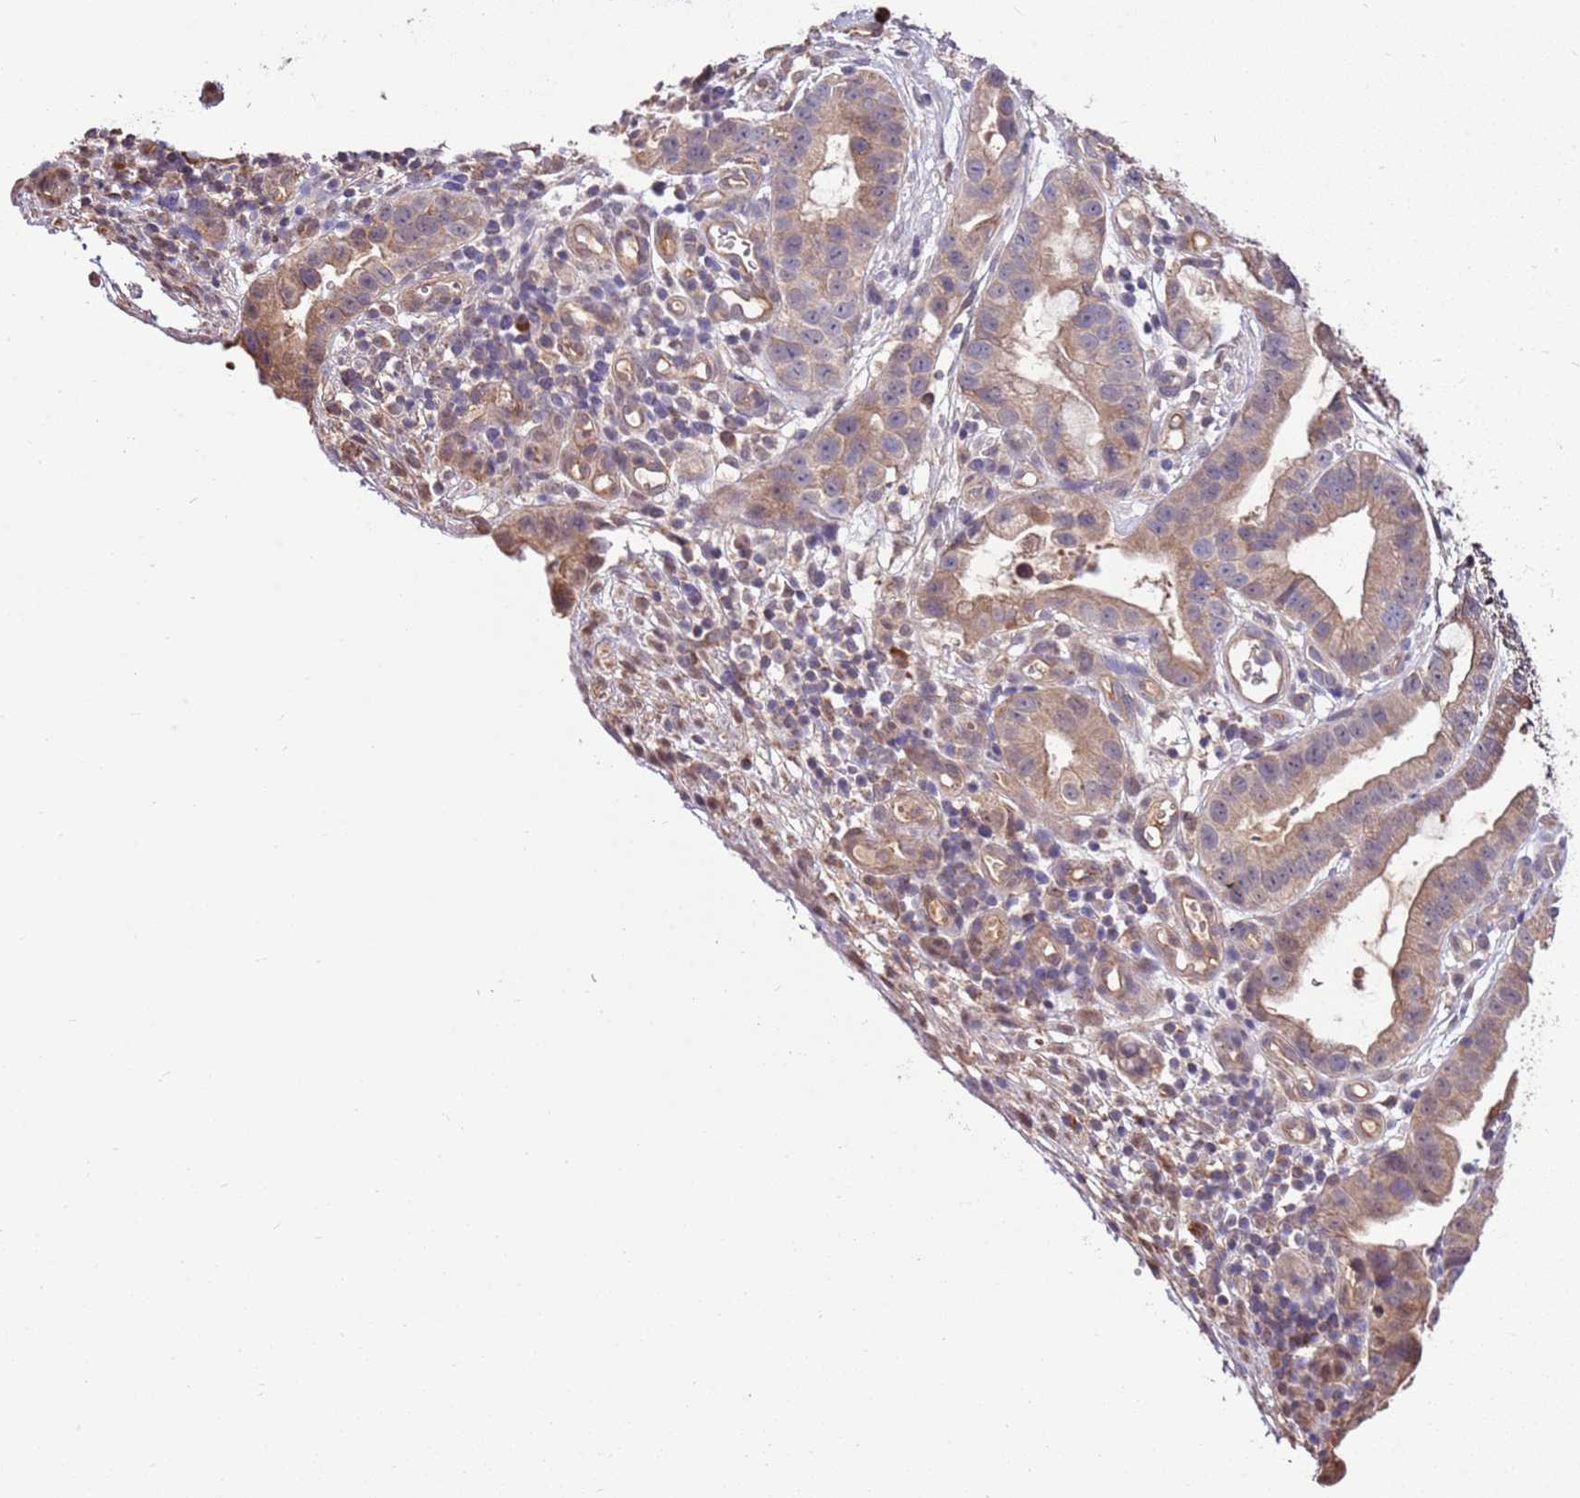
{"staining": {"intensity": "moderate", "quantity": "25%-75%", "location": "cytoplasmic/membranous"}, "tissue": "stomach cancer", "cell_type": "Tumor cells", "image_type": "cancer", "snomed": [{"axis": "morphology", "description": "Adenocarcinoma, NOS"}, {"axis": "topography", "description": "Stomach"}], "caption": "This is an image of immunohistochemistry (IHC) staining of stomach cancer, which shows moderate expression in the cytoplasmic/membranous of tumor cells.", "gene": "BBS5", "patient": {"sex": "male", "age": 55}}